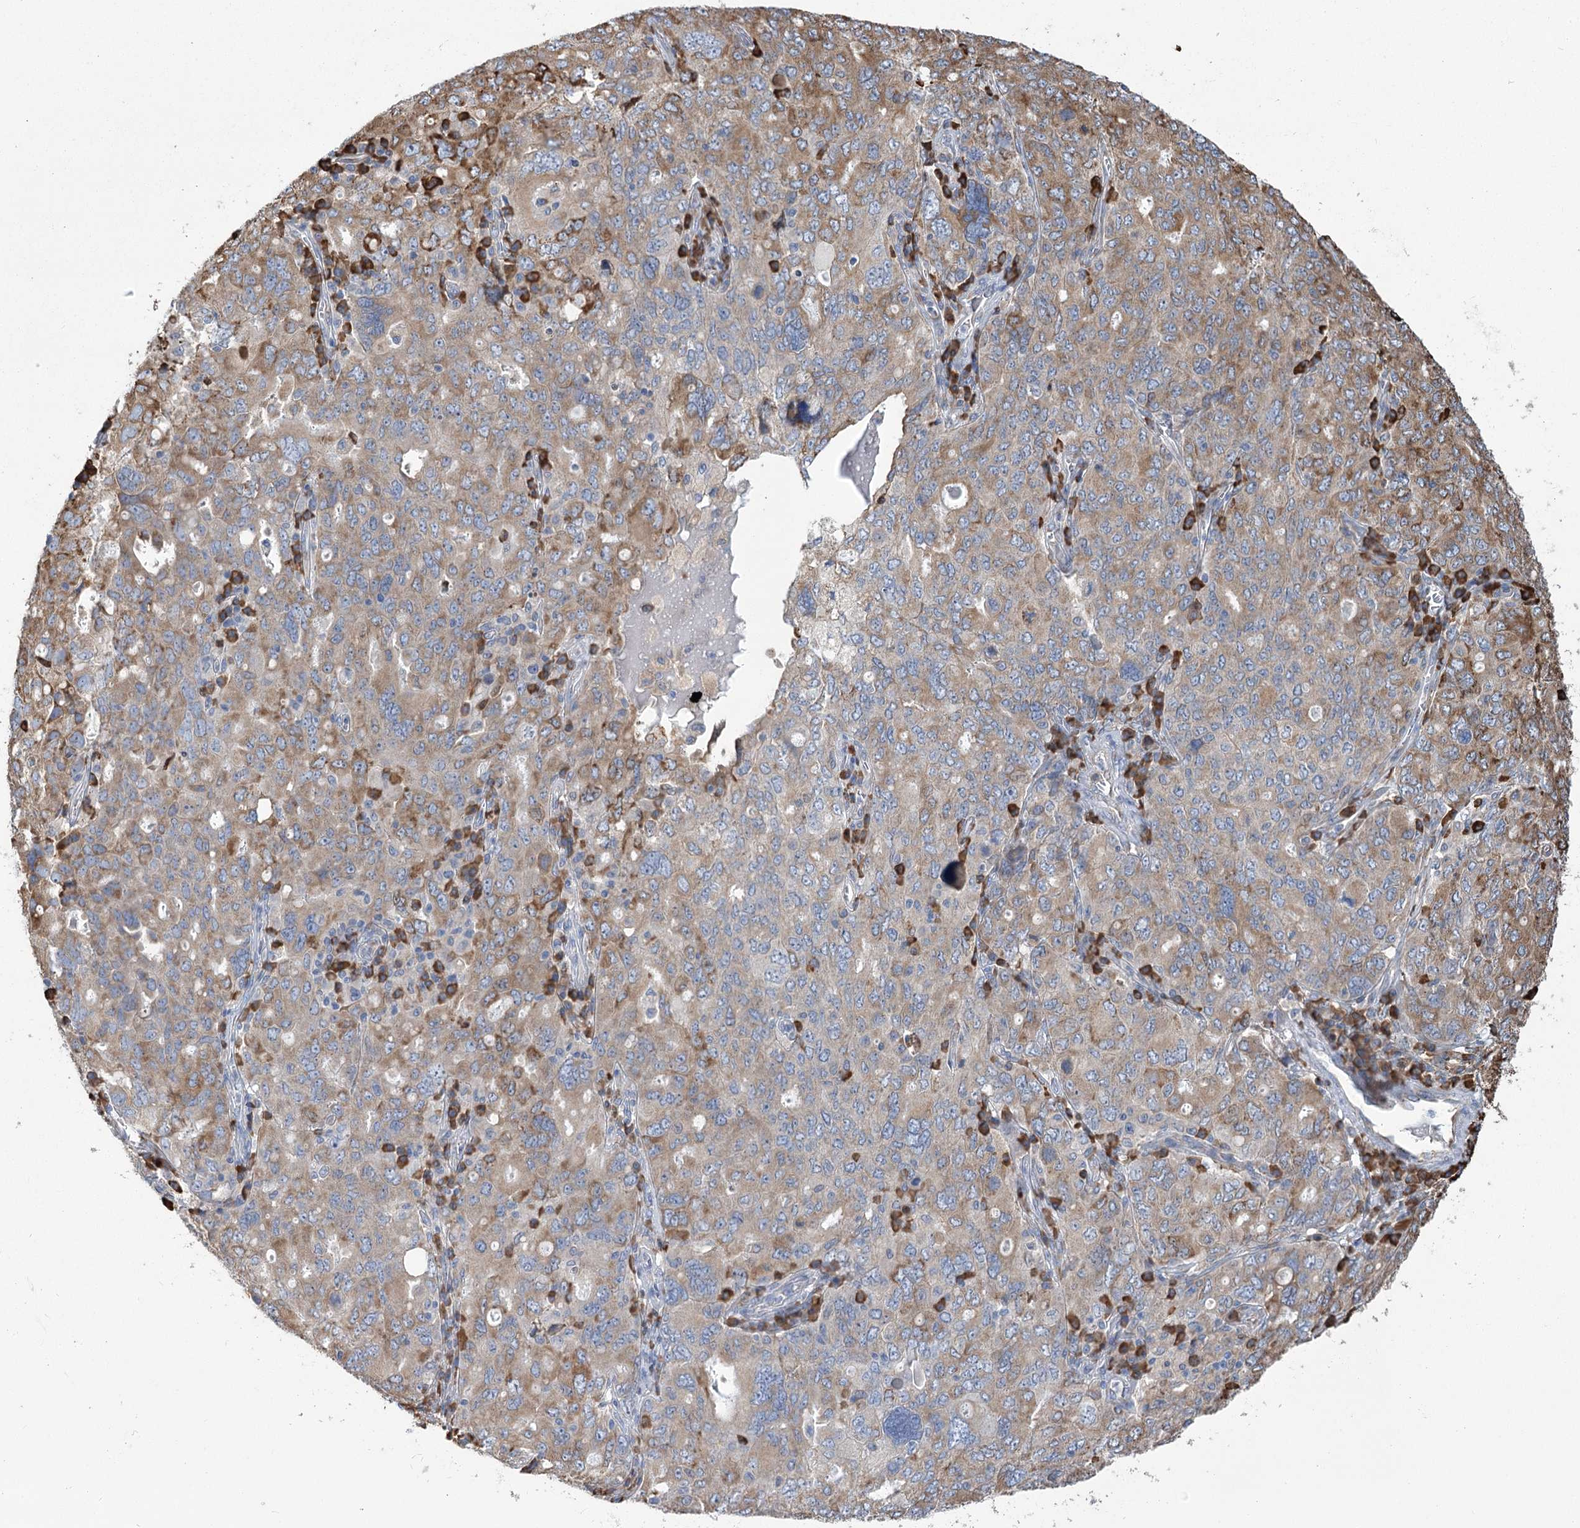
{"staining": {"intensity": "moderate", "quantity": "25%-75%", "location": "cytoplasmic/membranous"}, "tissue": "ovarian cancer", "cell_type": "Tumor cells", "image_type": "cancer", "snomed": [{"axis": "morphology", "description": "Carcinoma, endometroid"}, {"axis": "topography", "description": "Ovary"}], "caption": "Tumor cells exhibit medium levels of moderate cytoplasmic/membranous positivity in about 25%-75% of cells in ovarian endometroid carcinoma.", "gene": "METTL24", "patient": {"sex": "female", "age": 62}}